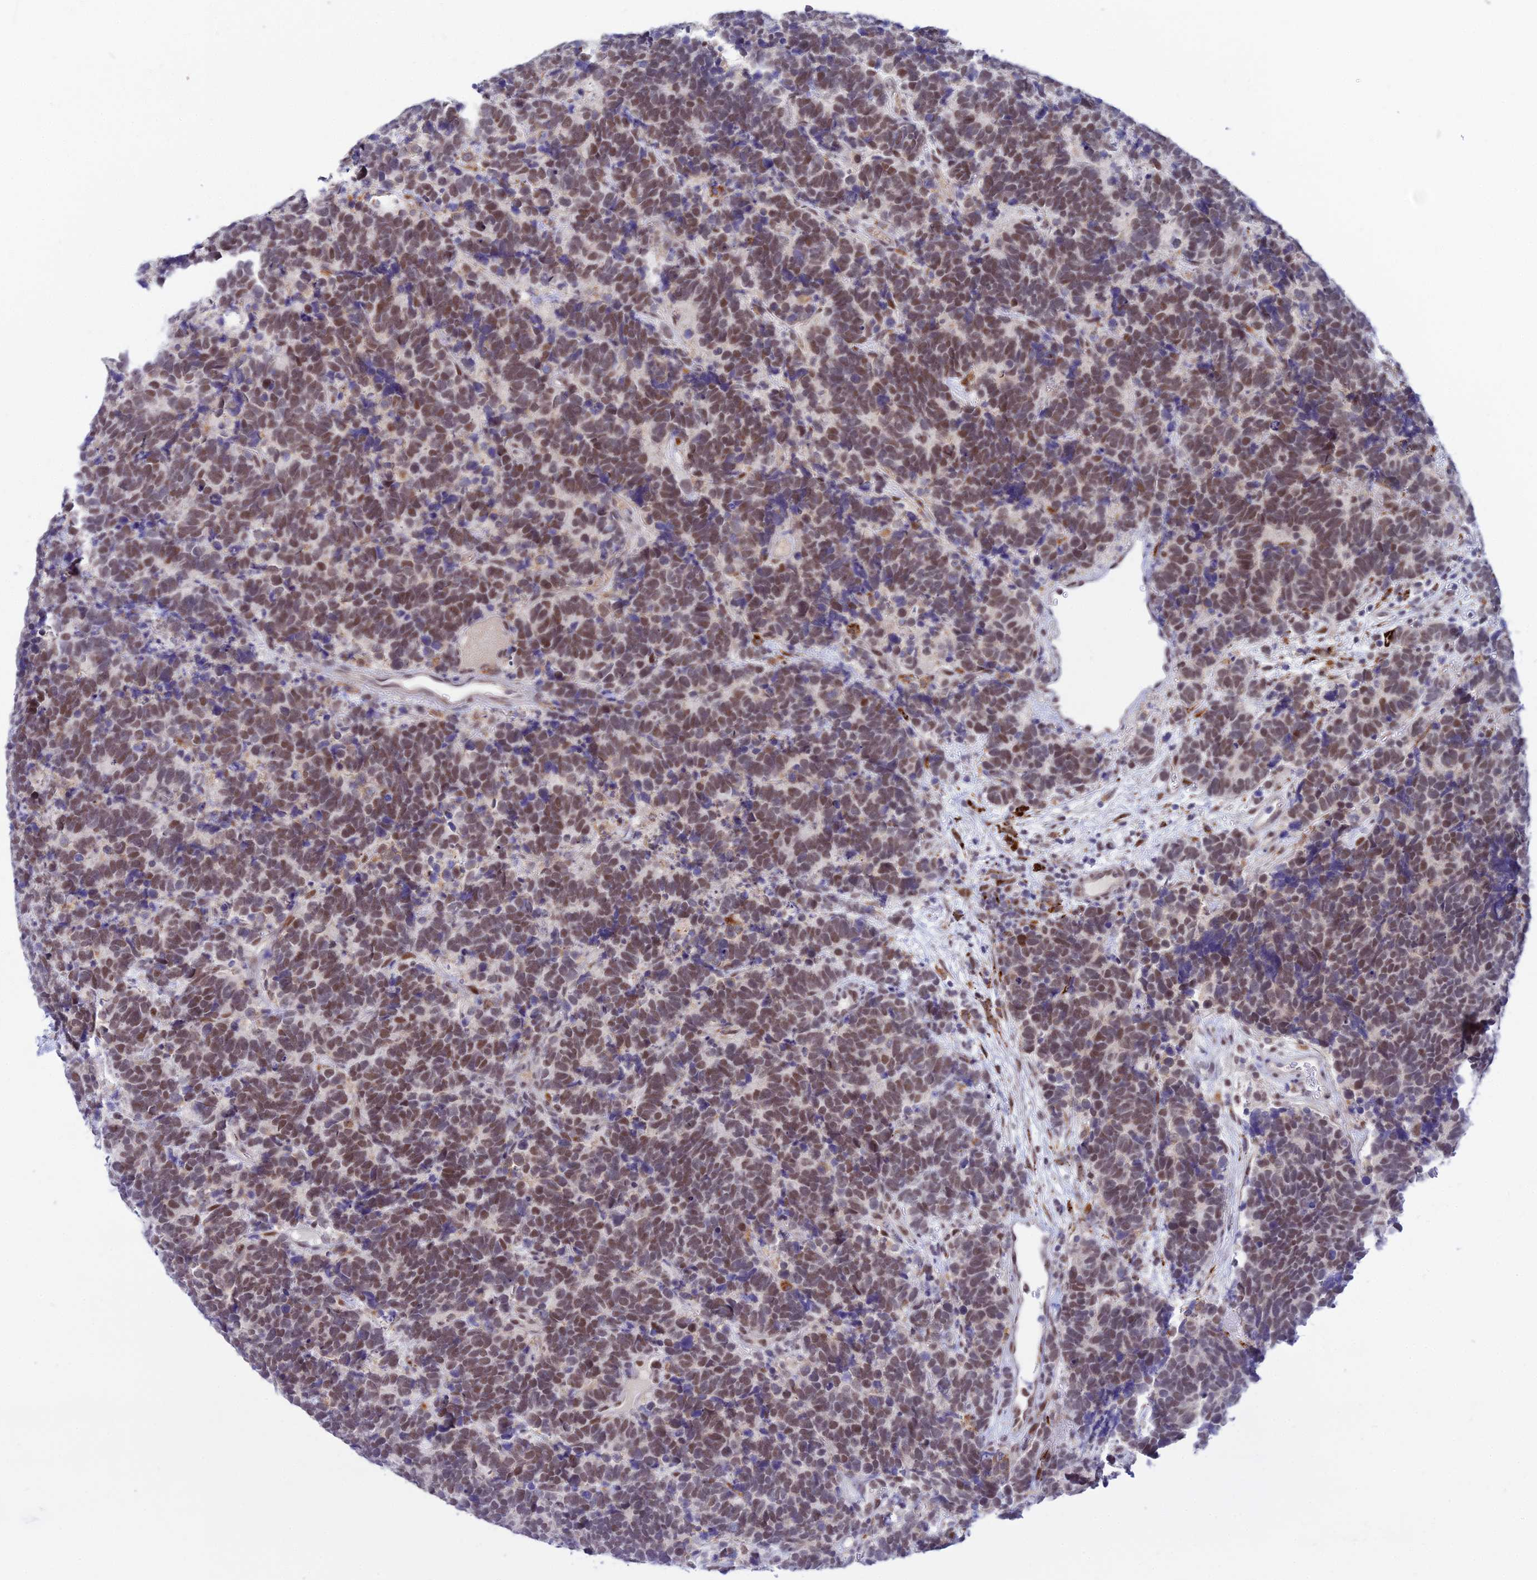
{"staining": {"intensity": "moderate", "quantity": "25%-75%", "location": "nuclear"}, "tissue": "carcinoid", "cell_type": "Tumor cells", "image_type": "cancer", "snomed": [{"axis": "morphology", "description": "Carcinoma, NOS"}, {"axis": "morphology", "description": "Carcinoid, malignant, NOS"}, {"axis": "topography", "description": "Urinary bladder"}], "caption": "Approximately 25%-75% of tumor cells in human carcinoma exhibit moderate nuclear protein expression as visualized by brown immunohistochemical staining.", "gene": "C6orf163", "patient": {"sex": "male", "age": 57}}